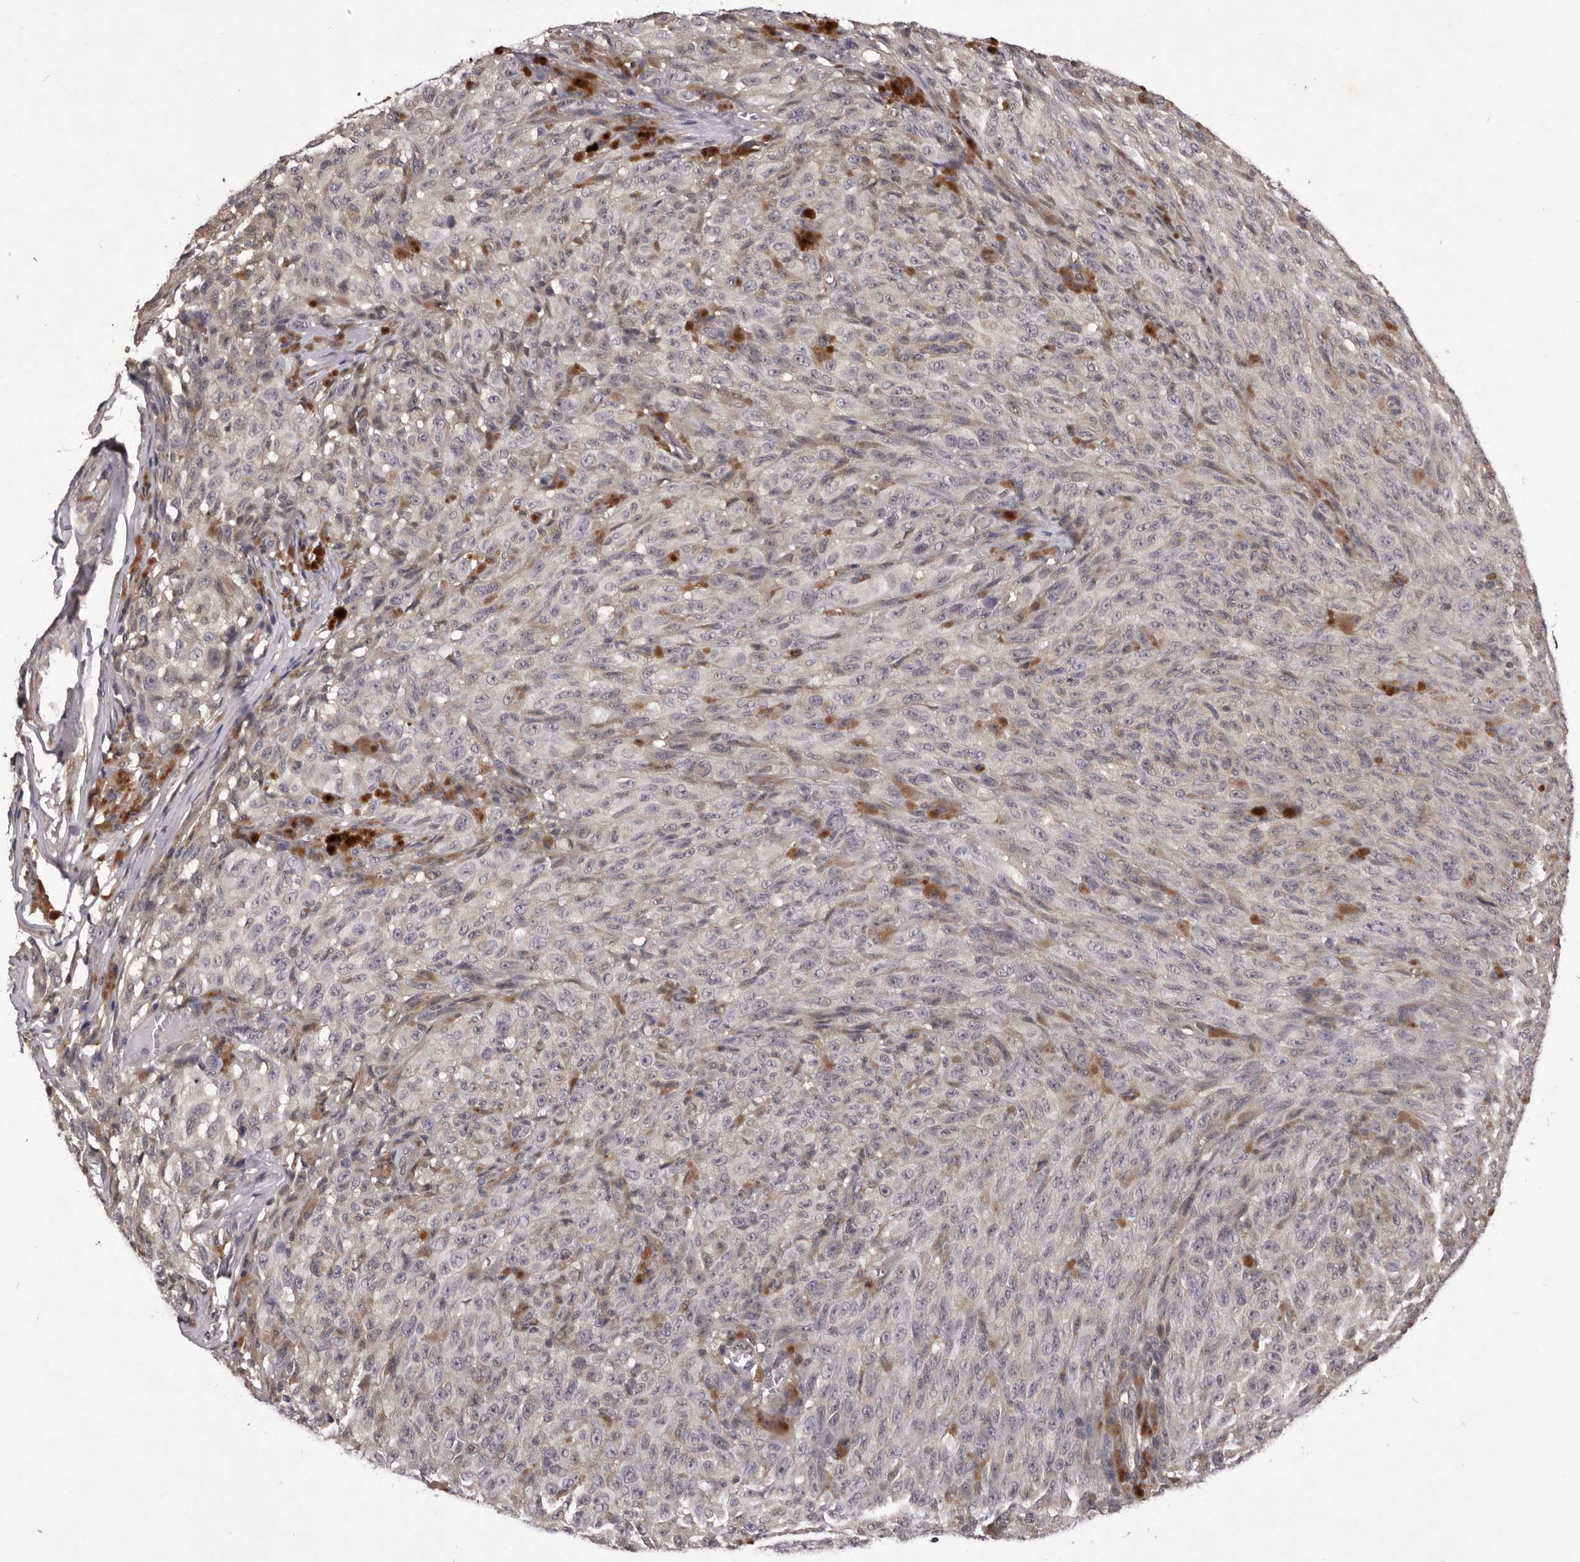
{"staining": {"intensity": "negative", "quantity": "none", "location": "none"}, "tissue": "melanoma", "cell_type": "Tumor cells", "image_type": "cancer", "snomed": [{"axis": "morphology", "description": "Malignant melanoma, NOS"}, {"axis": "topography", "description": "Skin"}], "caption": "Tumor cells show no significant staining in malignant melanoma.", "gene": "CELF3", "patient": {"sex": "female", "age": 82}}